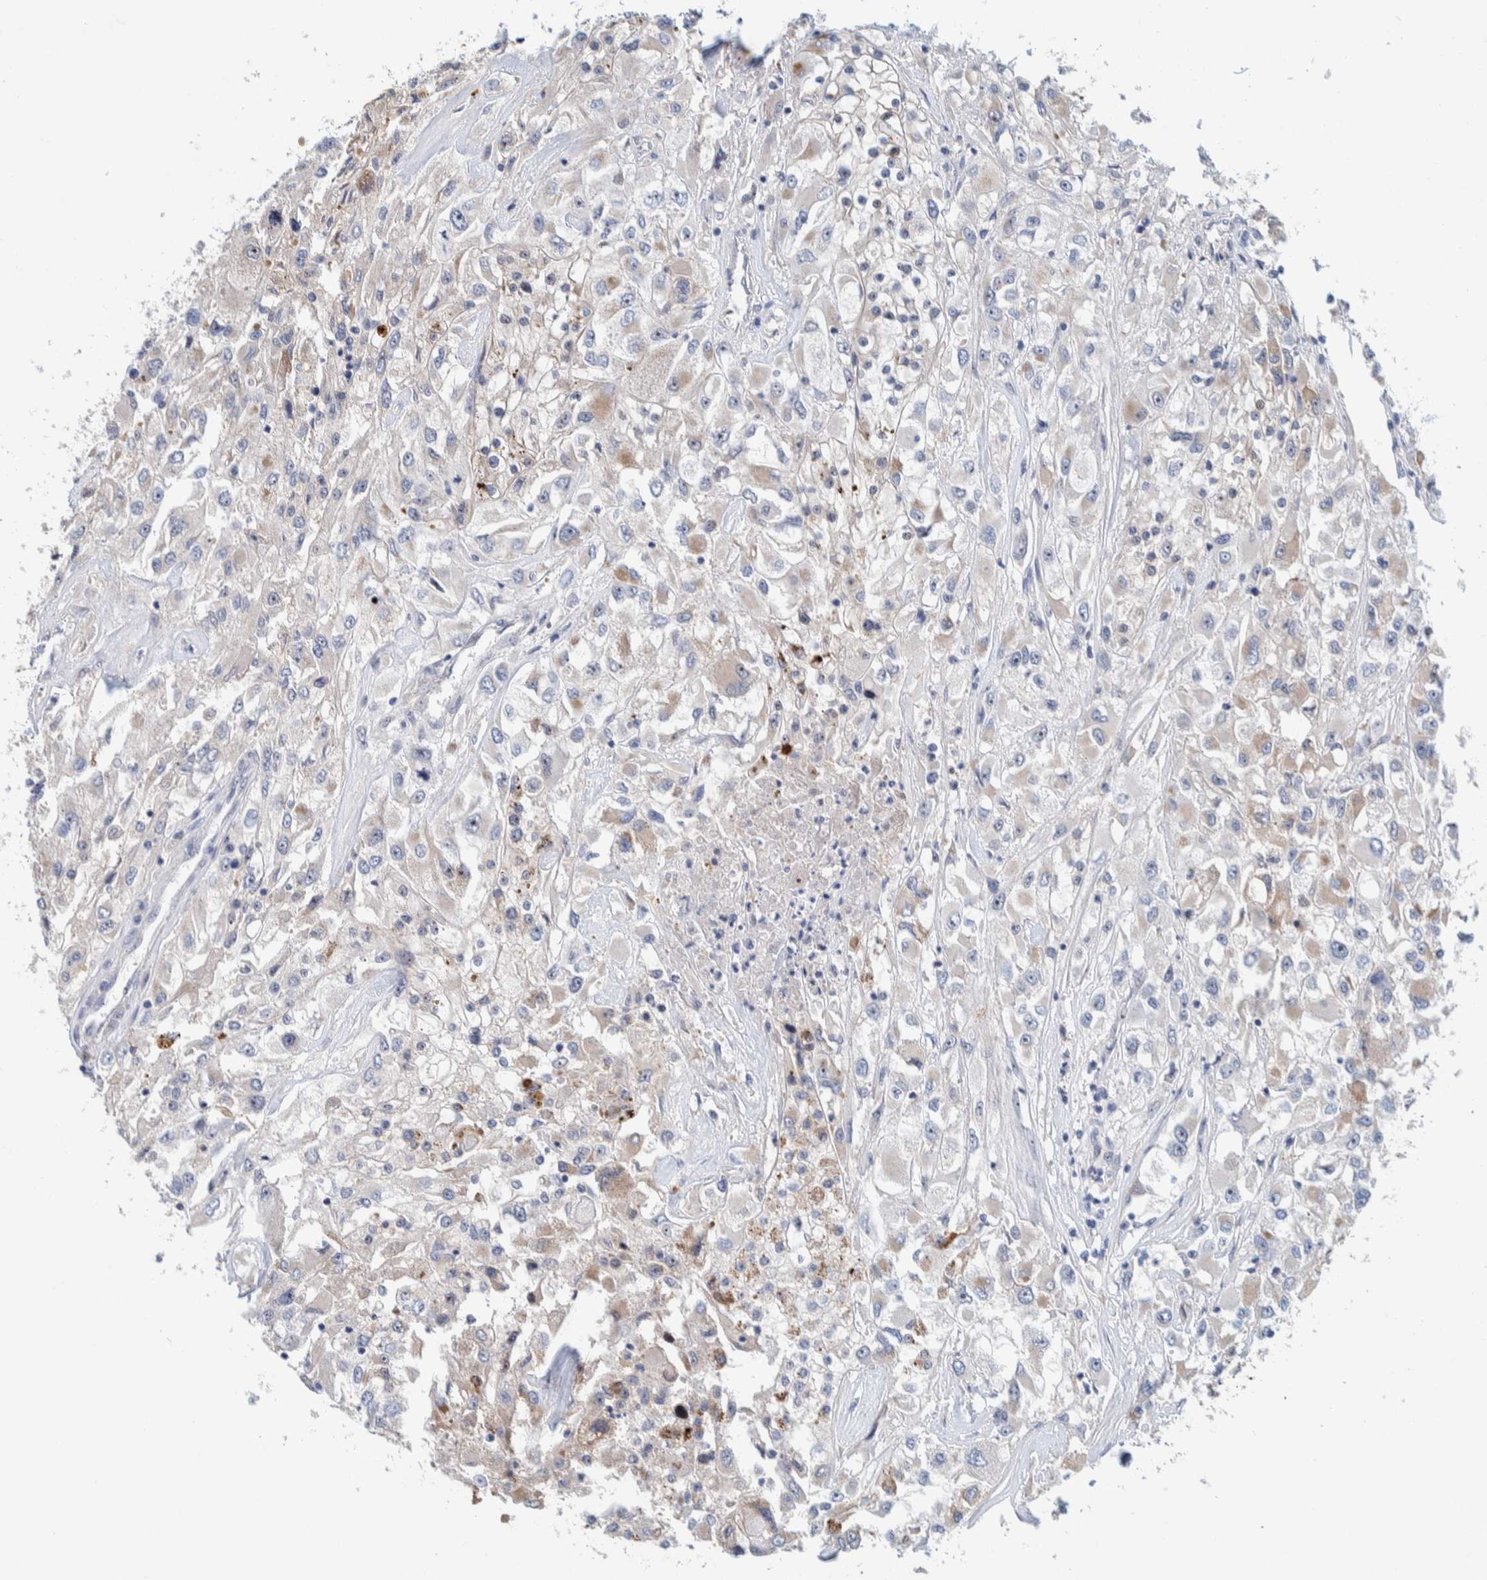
{"staining": {"intensity": "weak", "quantity": "25%-75%", "location": "cytoplasmic/membranous"}, "tissue": "renal cancer", "cell_type": "Tumor cells", "image_type": "cancer", "snomed": [{"axis": "morphology", "description": "Adenocarcinoma, NOS"}, {"axis": "topography", "description": "Kidney"}], "caption": "Protein expression analysis of renal adenocarcinoma reveals weak cytoplasmic/membranous positivity in approximately 25%-75% of tumor cells.", "gene": "NOL11", "patient": {"sex": "female", "age": 52}}